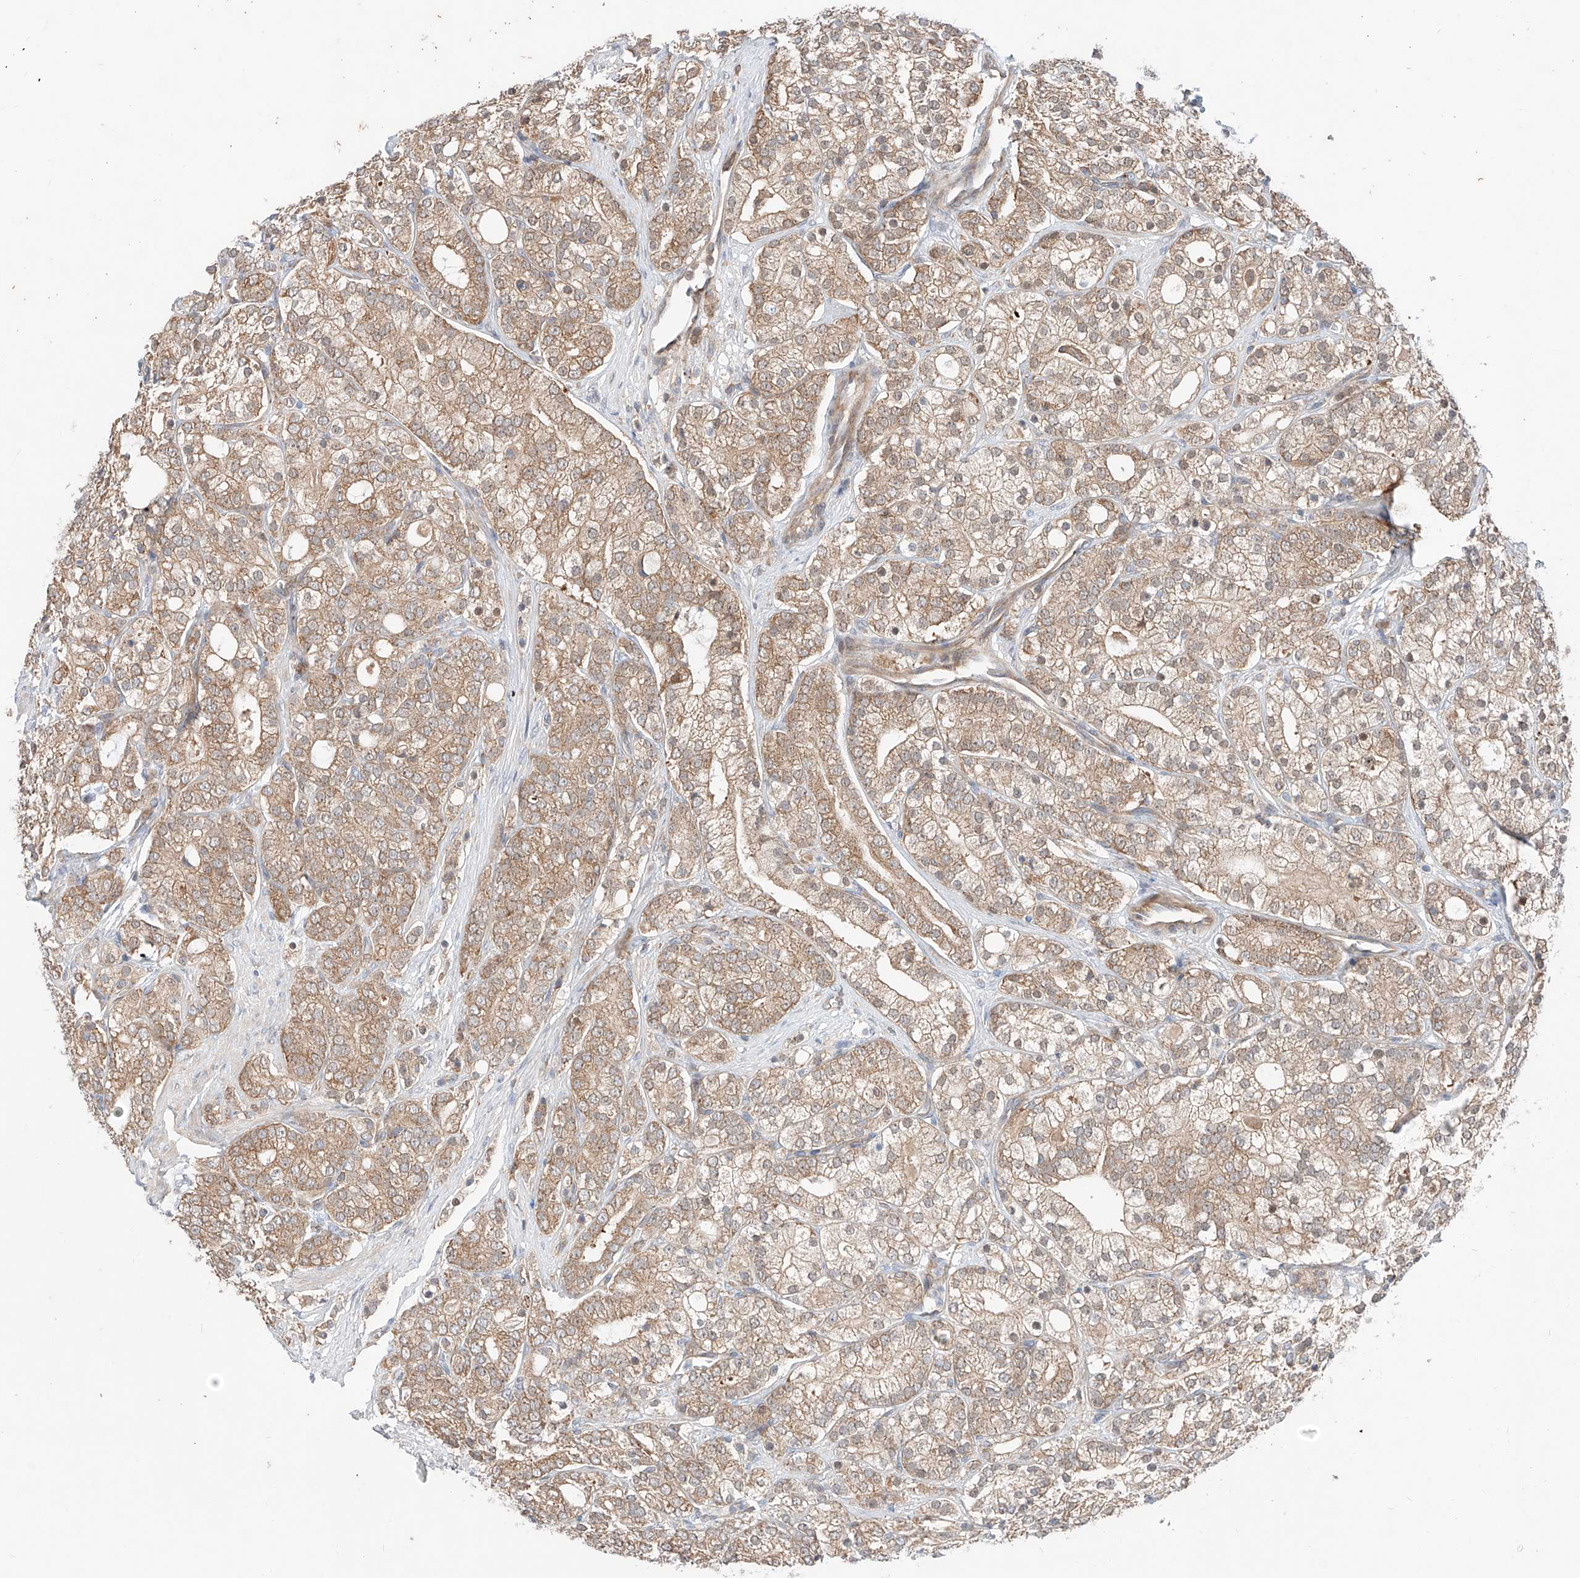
{"staining": {"intensity": "moderate", "quantity": ">75%", "location": "cytoplasmic/membranous"}, "tissue": "prostate cancer", "cell_type": "Tumor cells", "image_type": "cancer", "snomed": [{"axis": "morphology", "description": "Adenocarcinoma, High grade"}, {"axis": "topography", "description": "Prostate"}], "caption": "Moderate cytoplasmic/membranous positivity is present in about >75% of tumor cells in prostate high-grade adenocarcinoma.", "gene": "RUSC1", "patient": {"sex": "male", "age": 57}}